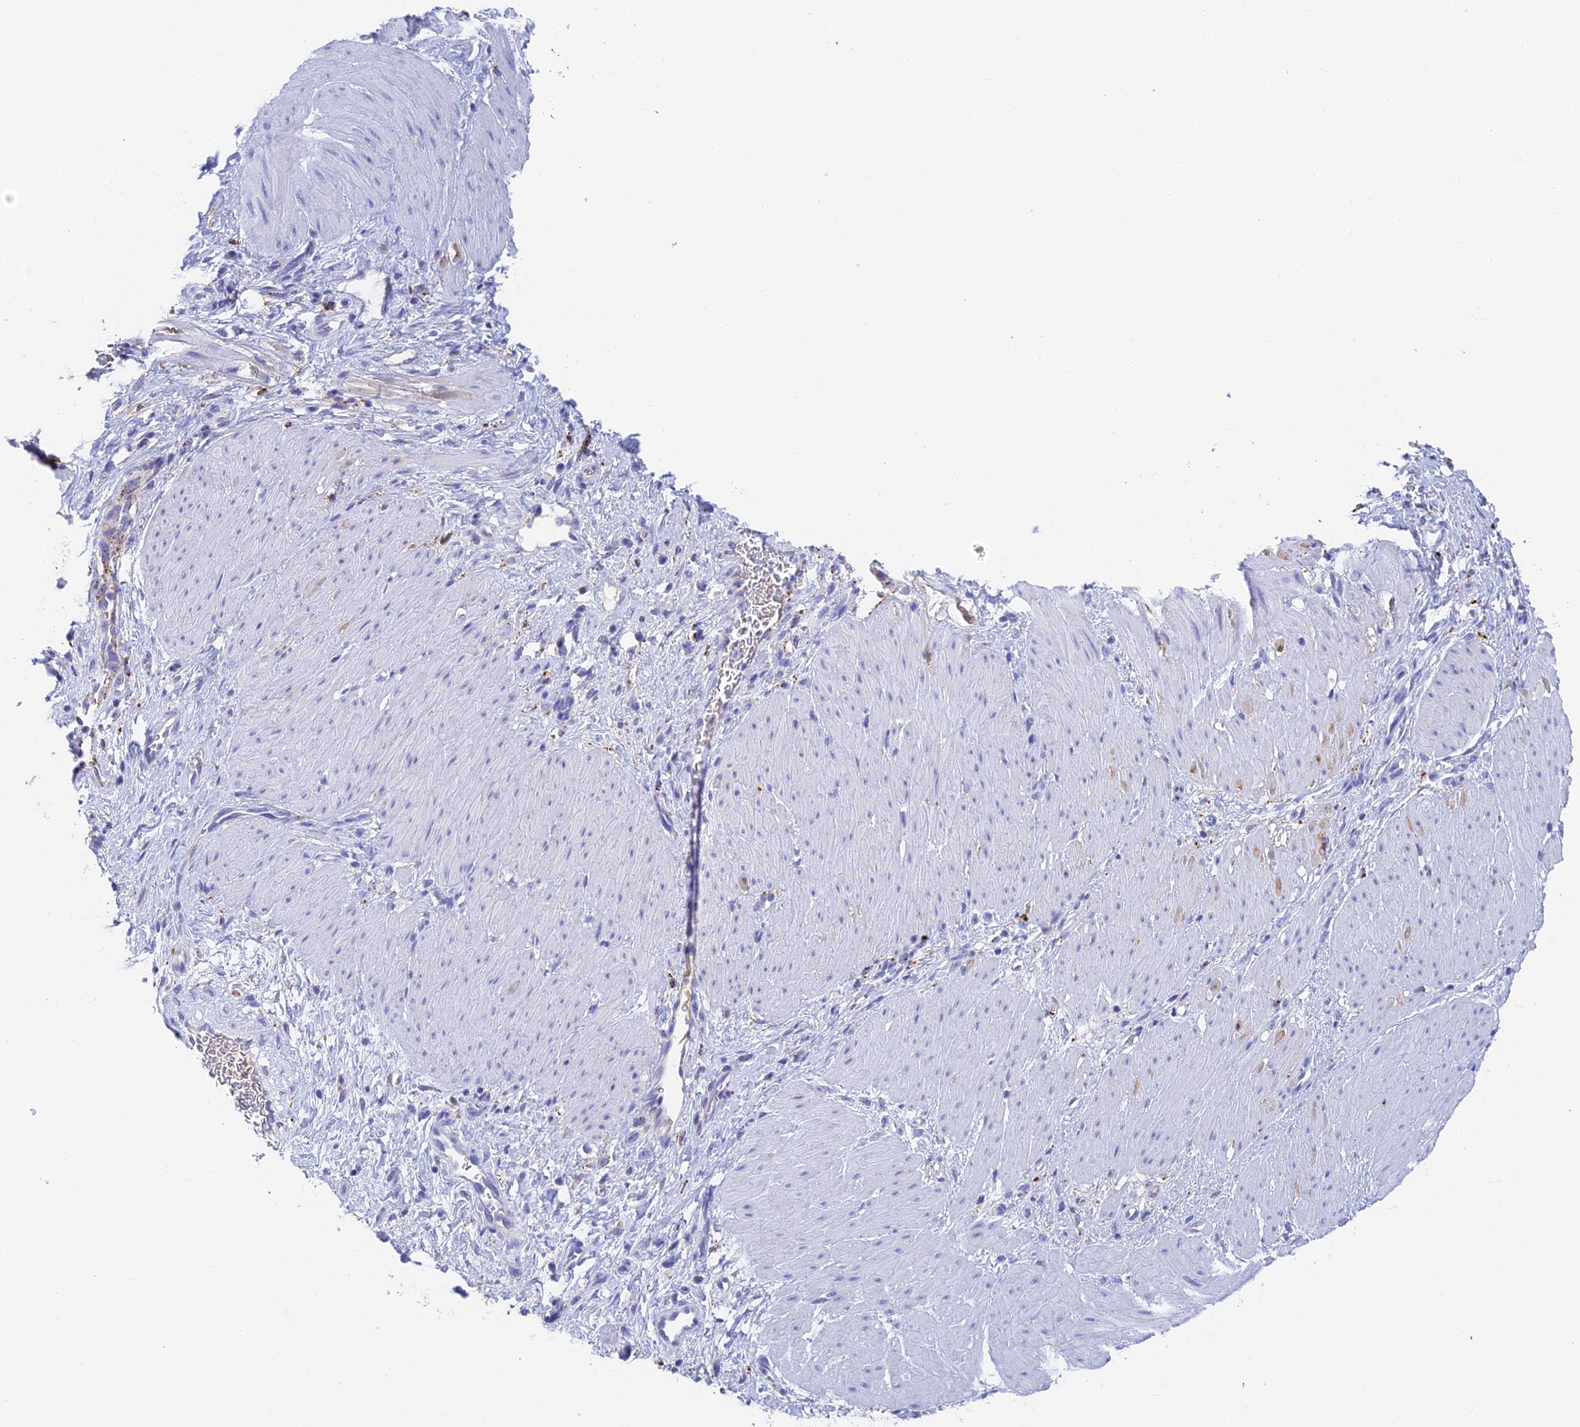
{"staining": {"intensity": "negative", "quantity": "none", "location": "none"}, "tissue": "stomach cancer", "cell_type": "Tumor cells", "image_type": "cancer", "snomed": [{"axis": "morphology", "description": "Adenocarcinoma, NOS"}, {"axis": "topography", "description": "Stomach"}], "caption": "Stomach adenocarcinoma was stained to show a protein in brown. There is no significant staining in tumor cells.", "gene": "ADAMTS13", "patient": {"sex": "male", "age": 48}}